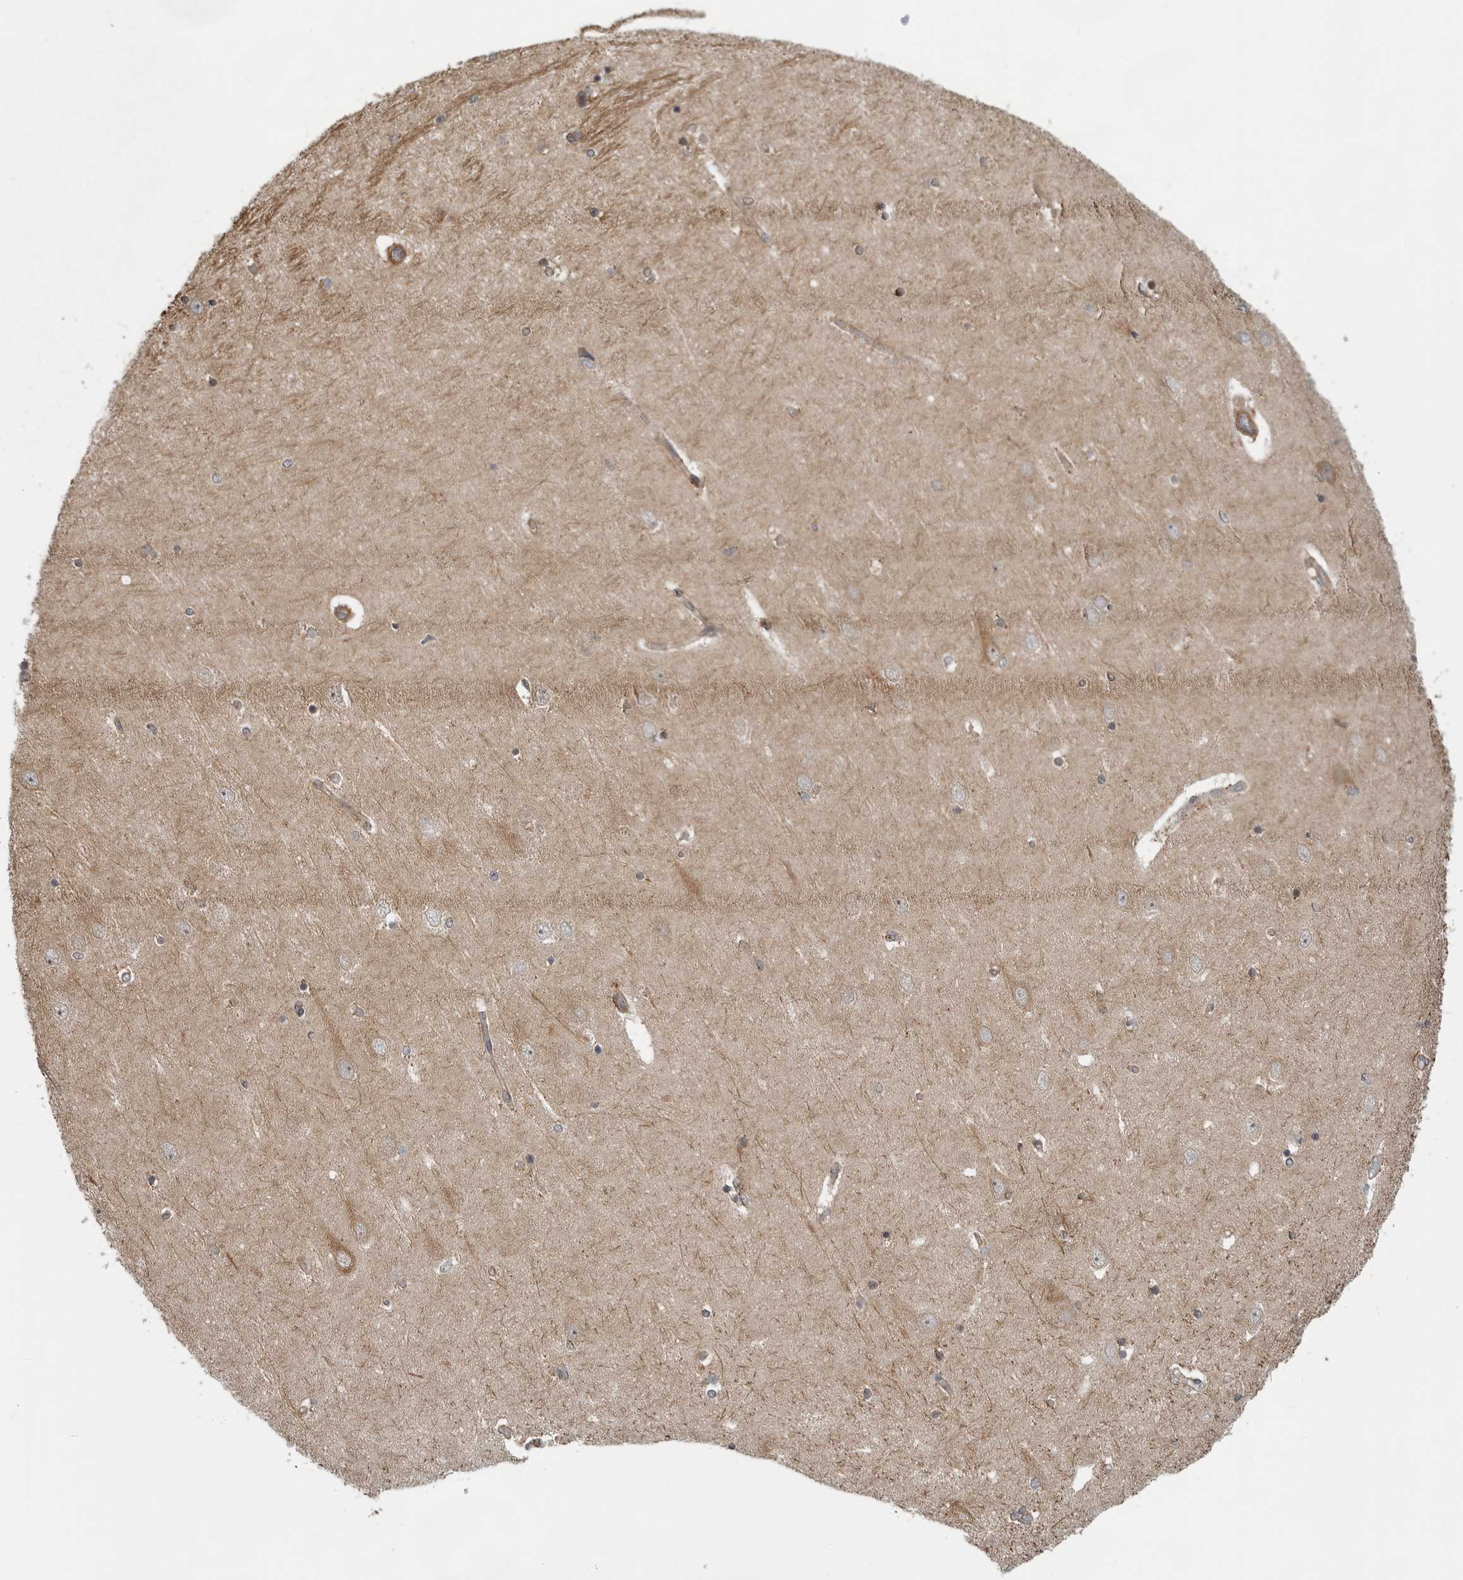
{"staining": {"intensity": "negative", "quantity": "none", "location": "none"}, "tissue": "hippocampus", "cell_type": "Glial cells", "image_type": "normal", "snomed": [{"axis": "morphology", "description": "Normal tissue, NOS"}, {"axis": "topography", "description": "Hippocampus"}], "caption": "Unremarkable hippocampus was stained to show a protein in brown. There is no significant staining in glial cells. (Stains: DAB immunohistochemistry with hematoxylin counter stain, Microscopy: brightfield microscopy at high magnification).", "gene": "LRRC45", "patient": {"sex": "female", "age": 54}}